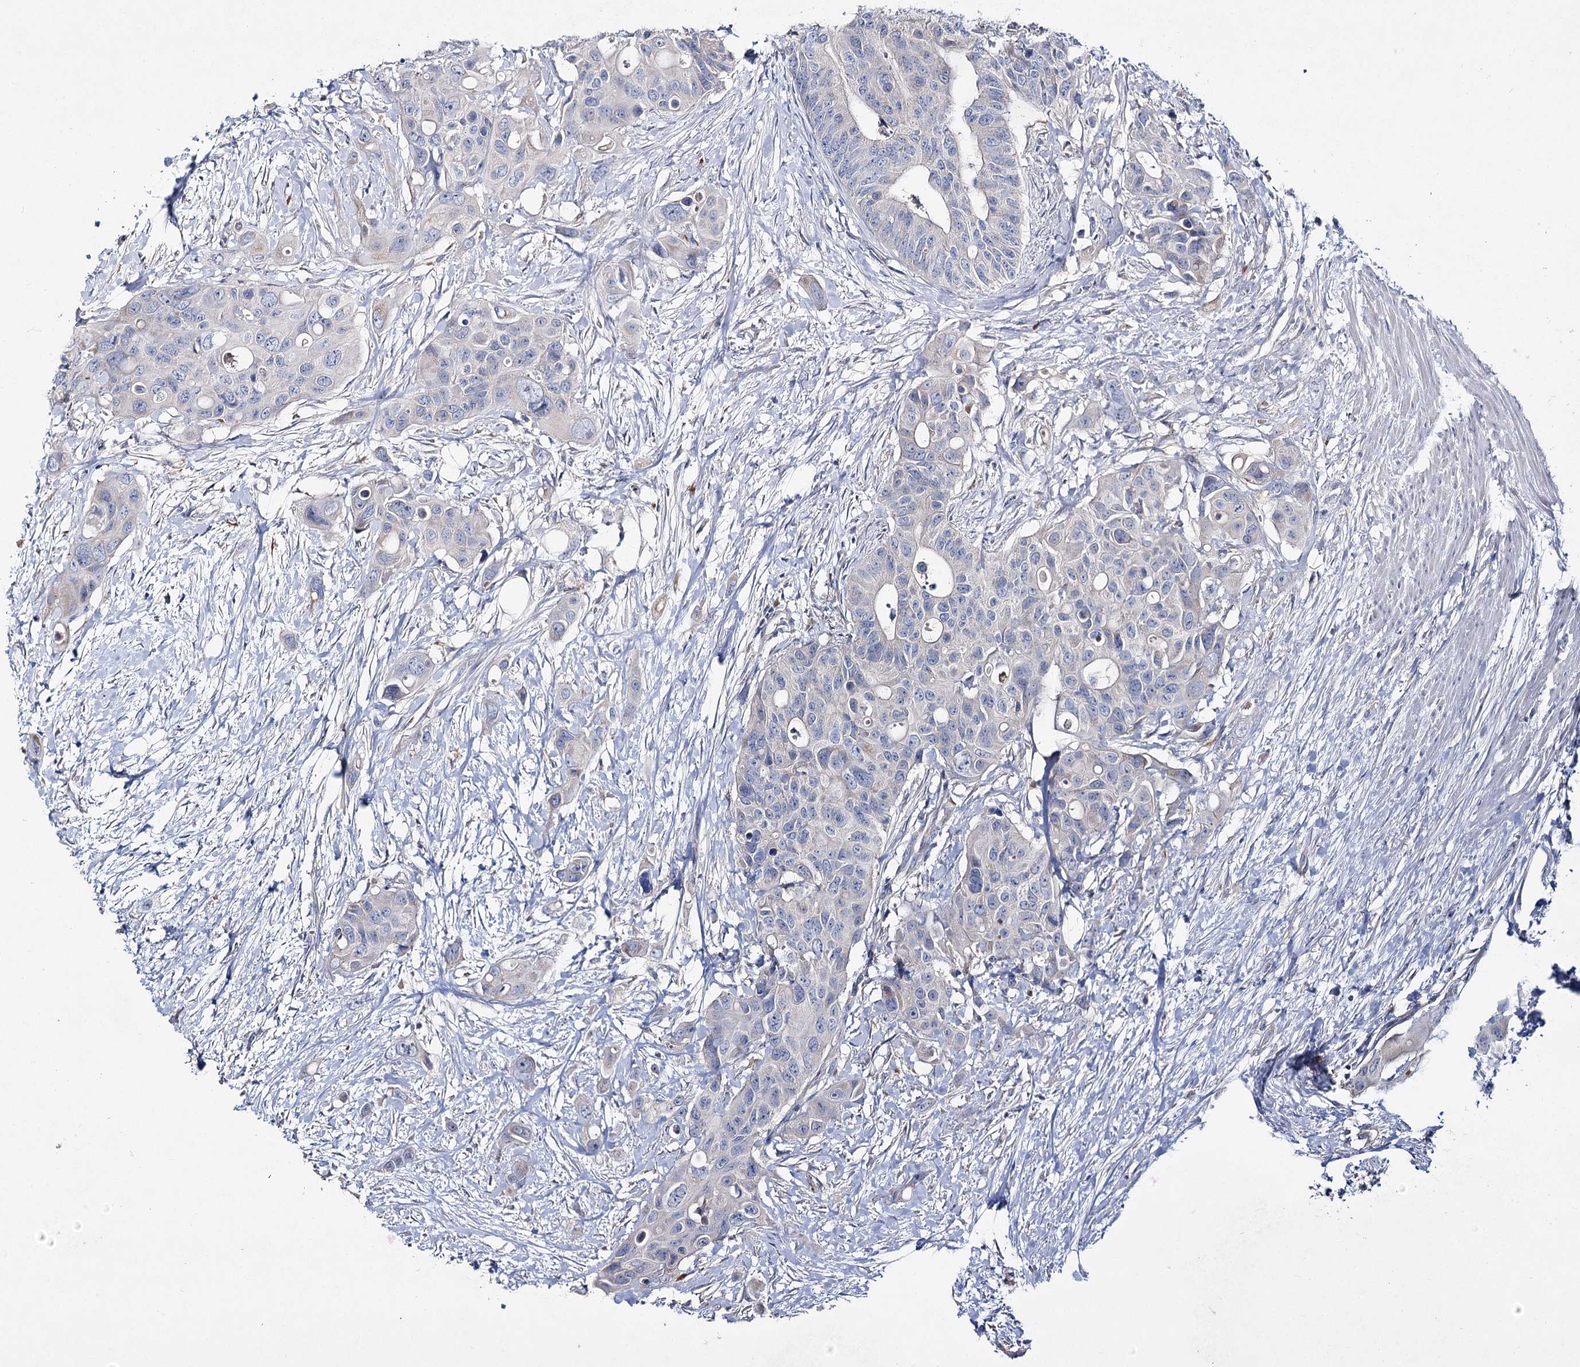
{"staining": {"intensity": "negative", "quantity": "none", "location": "none"}, "tissue": "colorectal cancer", "cell_type": "Tumor cells", "image_type": "cancer", "snomed": [{"axis": "morphology", "description": "Adenocarcinoma, NOS"}, {"axis": "topography", "description": "Colon"}], "caption": "High power microscopy histopathology image of an immunohistochemistry (IHC) micrograph of adenocarcinoma (colorectal), revealing no significant staining in tumor cells.", "gene": "TMEM187", "patient": {"sex": "male", "age": 77}}